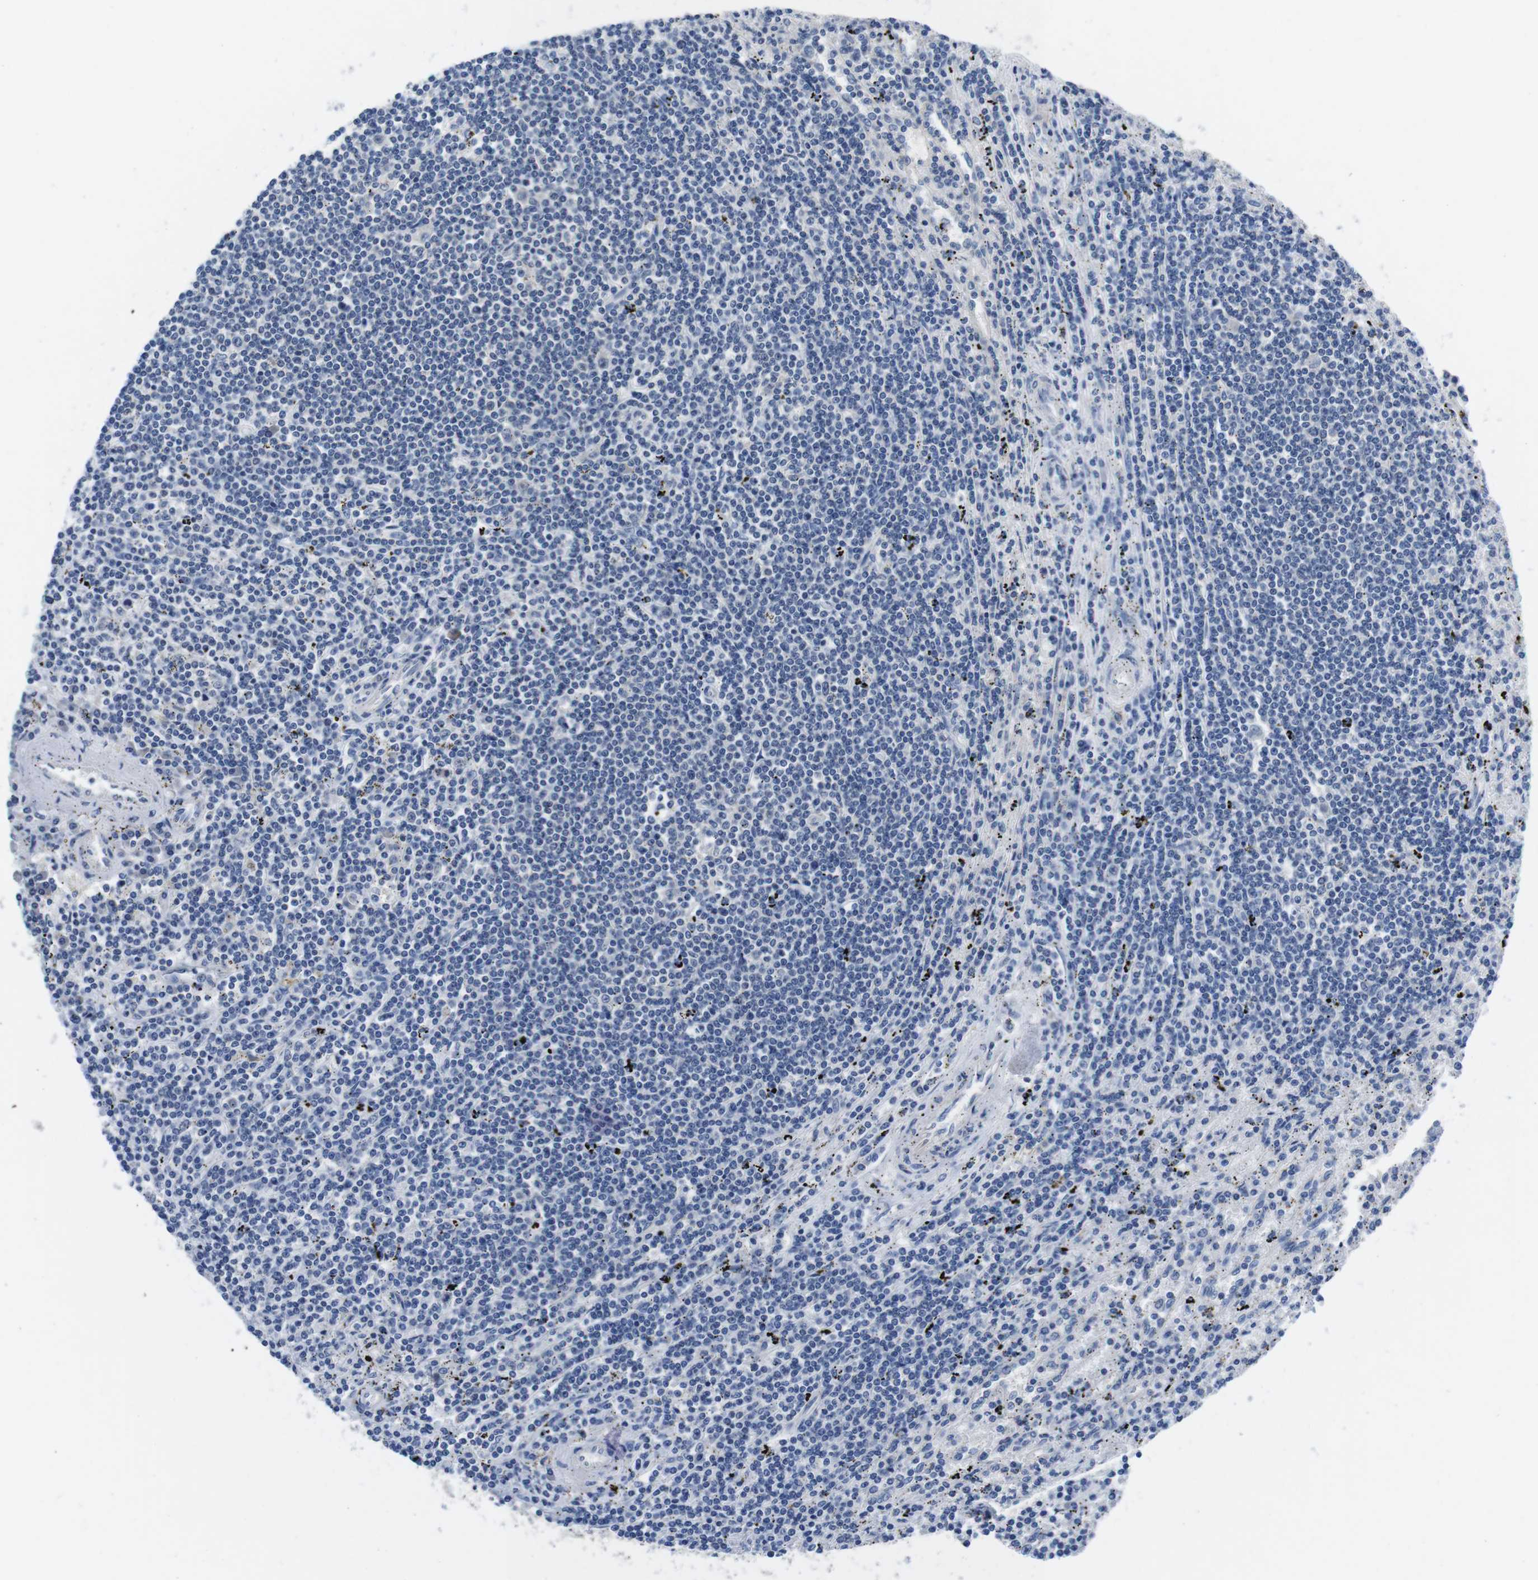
{"staining": {"intensity": "negative", "quantity": "none", "location": "none"}, "tissue": "lymphoma", "cell_type": "Tumor cells", "image_type": "cancer", "snomed": [{"axis": "morphology", "description": "Malignant lymphoma, non-Hodgkin's type, Low grade"}, {"axis": "topography", "description": "Spleen"}], "caption": "There is no significant positivity in tumor cells of malignant lymphoma, non-Hodgkin's type (low-grade).", "gene": "SCRIB", "patient": {"sex": "male", "age": 76}}